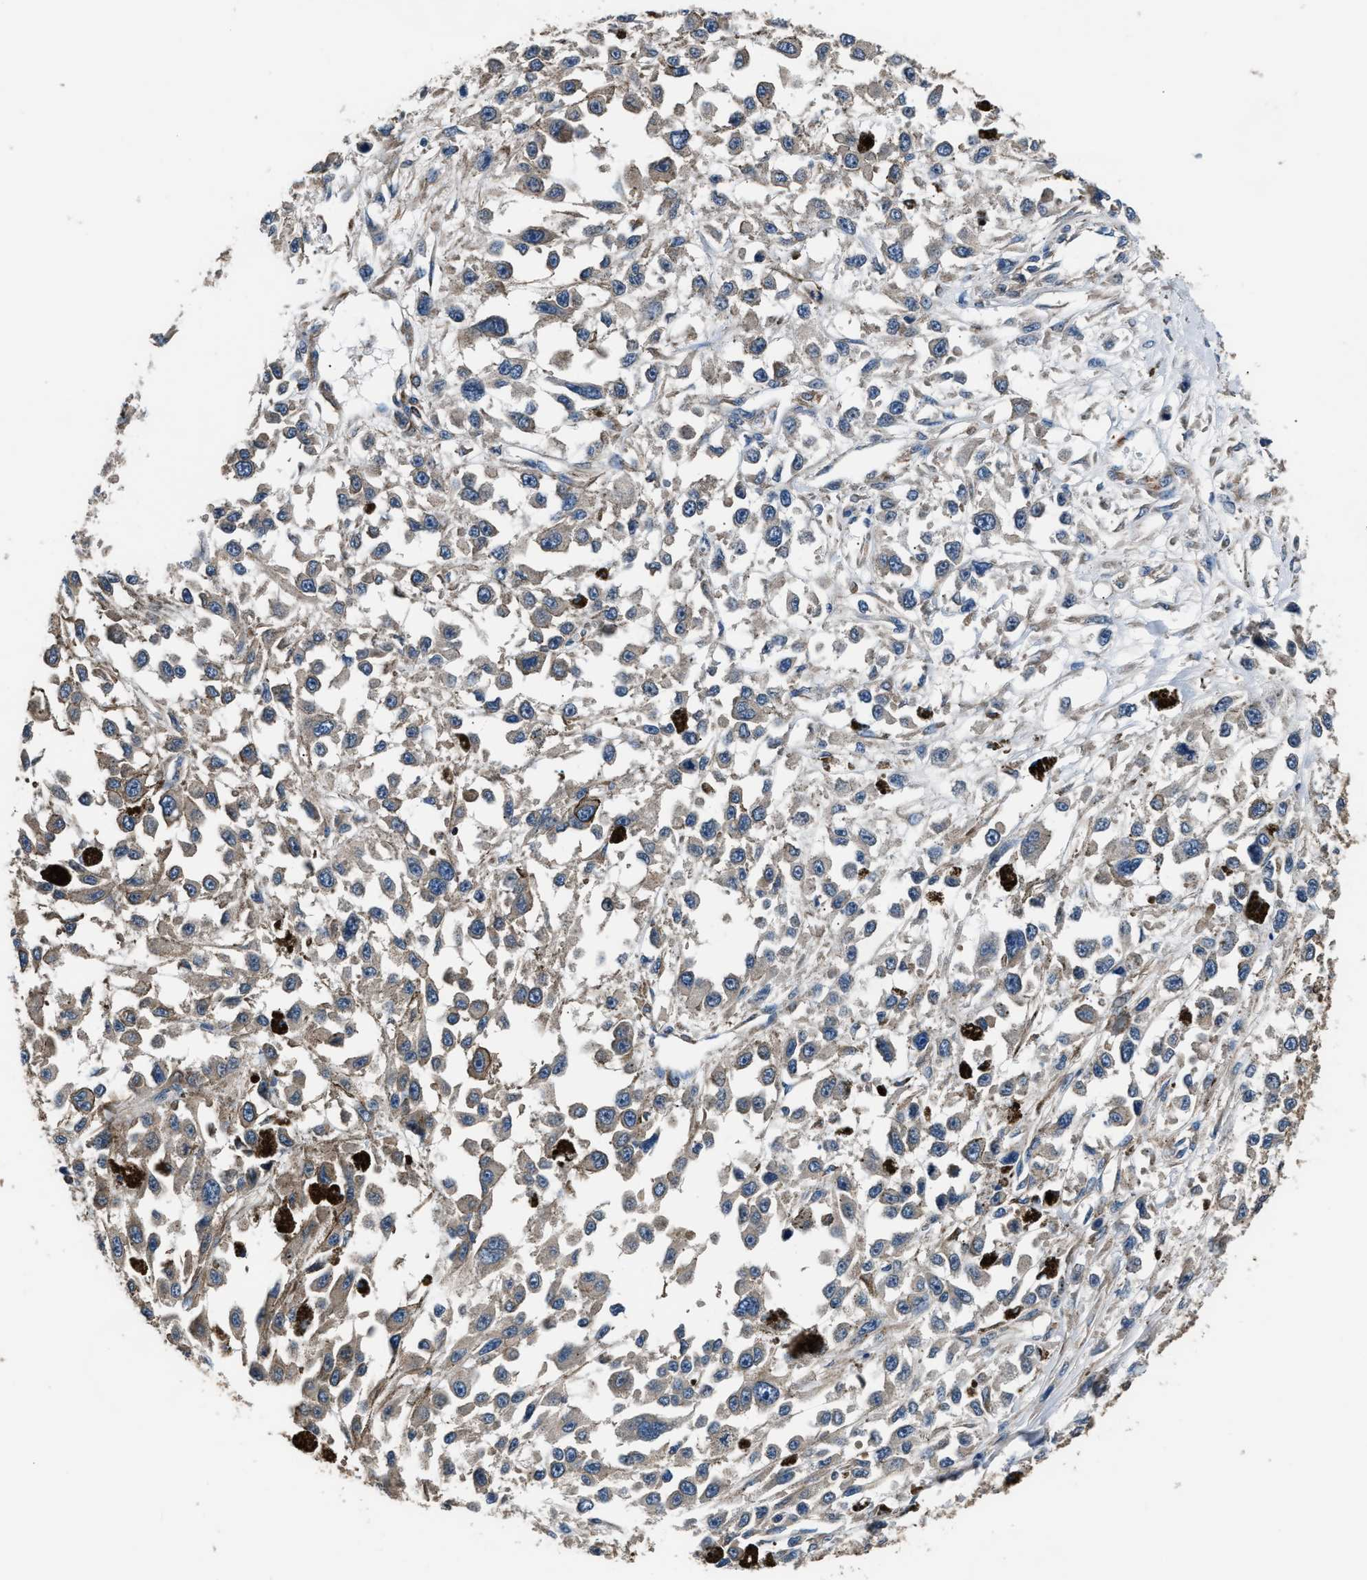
{"staining": {"intensity": "weak", "quantity": ">75%", "location": "cytoplasmic/membranous"}, "tissue": "melanoma", "cell_type": "Tumor cells", "image_type": "cancer", "snomed": [{"axis": "morphology", "description": "Malignant melanoma, Metastatic site"}, {"axis": "topography", "description": "Lymph node"}], "caption": "Immunohistochemical staining of malignant melanoma (metastatic site) demonstrates low levels of weak cytoplasmic/membranous positivity in about >75% of tumor cells. (DAB IHC with brightfield microscopy, high magnification).", "gene": "IMPDH2", "patient": {"sex": "male", "age": 59}}